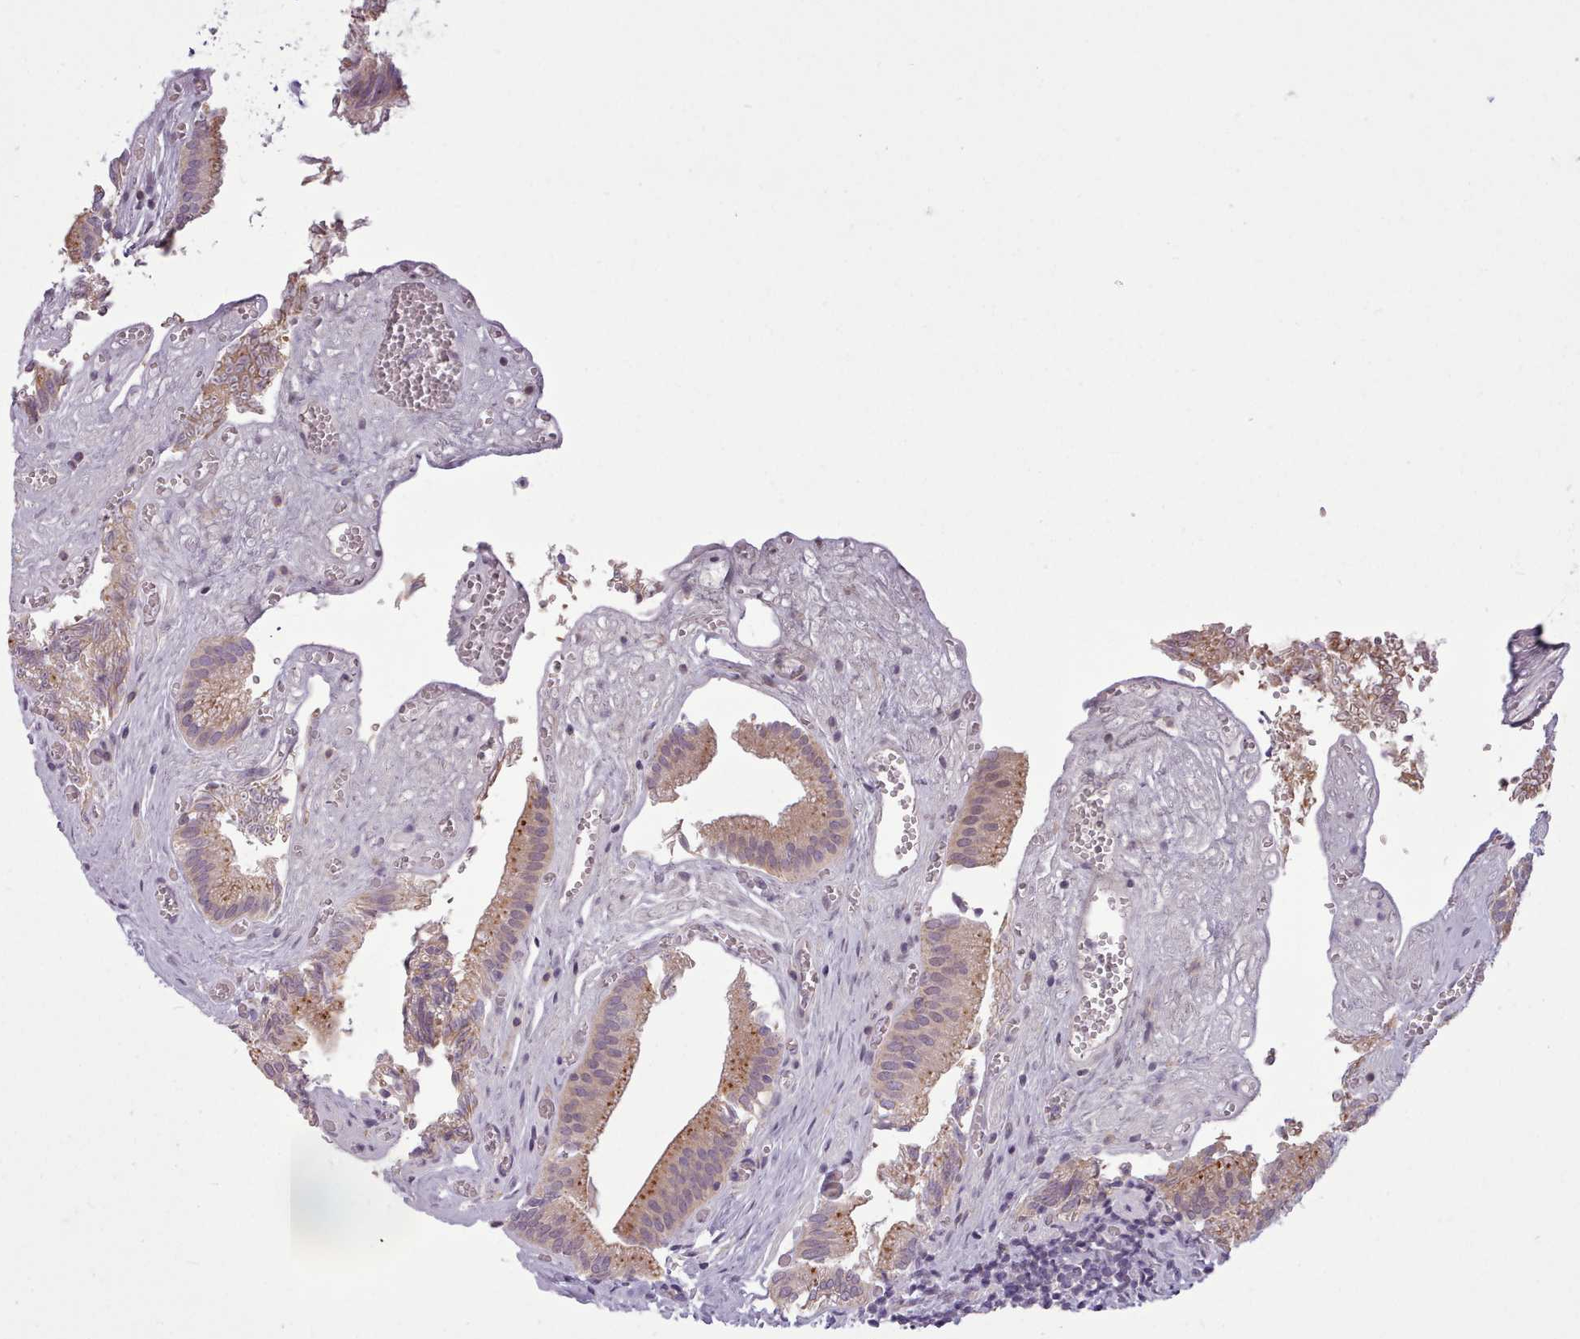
{"staining": {"intensity": "moderate", "quantity": ">75%", "location": "cytoplasmic/membranous"}, "tissue": "gallbladder", "cell_type": "Glandular cells", "image_type": "normal", "snomed": [{"axis": "morphology", "description": "Normal tissue, NOS"}, {"axis": "topography", "description": "Gallbladder"}, {"axis": "topography", "description": "Peripheral nerve tissue"}], "caption": "Immunohistochemical staining of unremarkable human gallbladder displays medium levels of moderate cytoplasmic/membranous positivity in about >75% of glandular cells. The protein of interest is shown in brown color, while the nuclei are stained blue.", "gene": "SLURP1", "patient": {"sex": "male", "age": 17}}